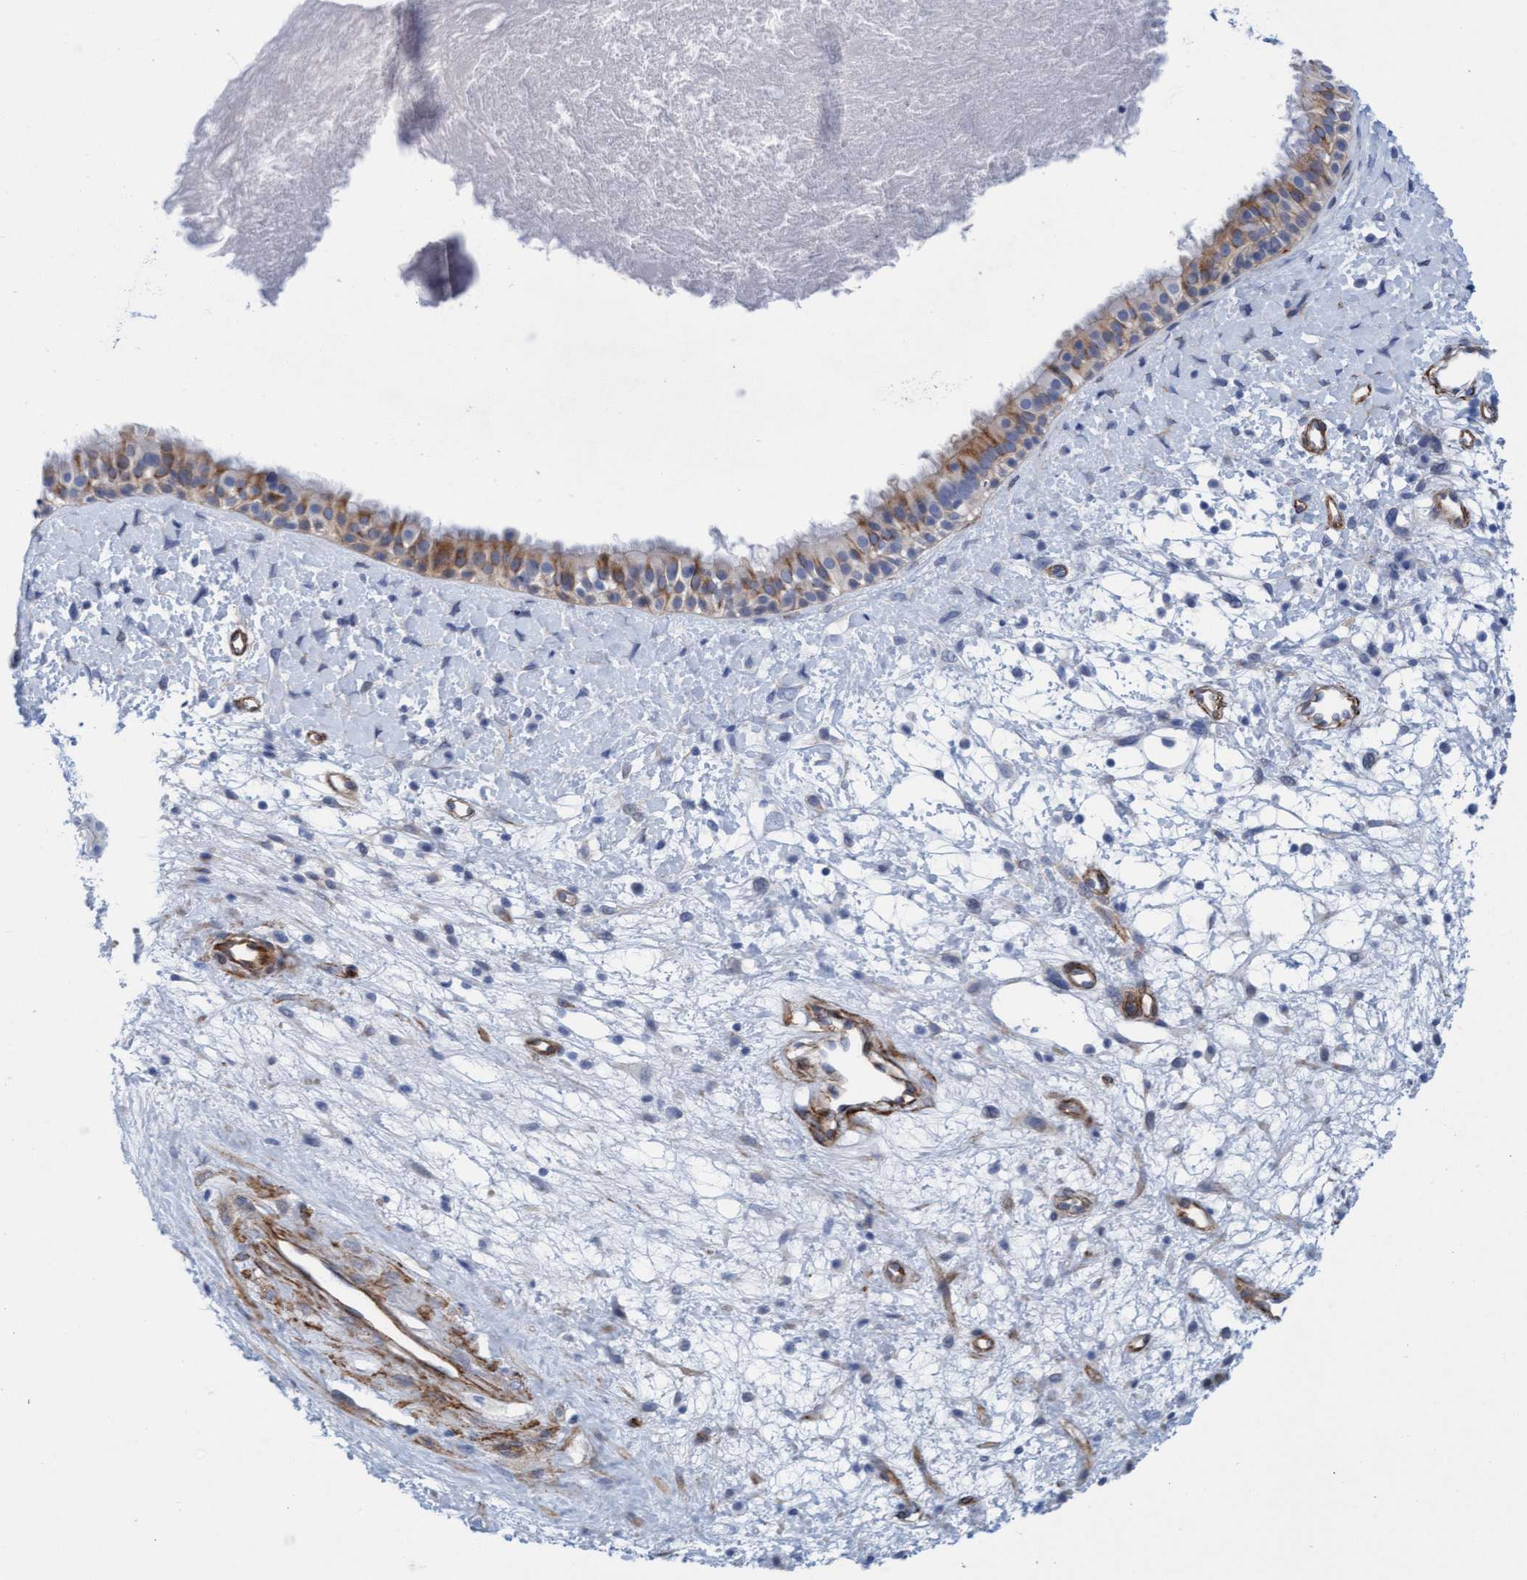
{"staining": {"intensity": "moderate", "quantity": "25%-75%", "location": "cytoplasmic/membranous"}, "tissue": "nasopharynx", "cell_type": "Respiratory epithelial cells", "image_type": "normal", "snomed": [{"axis": "morphology", "description": "Normal tissue, NOS"}, {"axis": "topography", "description": "Nasopharynx"}], "caption": "Unremarkable nasopharynx exhibits moderate cytoplasmic/membranous expression in approximately 25%-75% of respiratory epithelial cells, visualized by immunohistochemistry.", "gene": "MTFR1", "patient": {"sex": "male", "age": 22}}